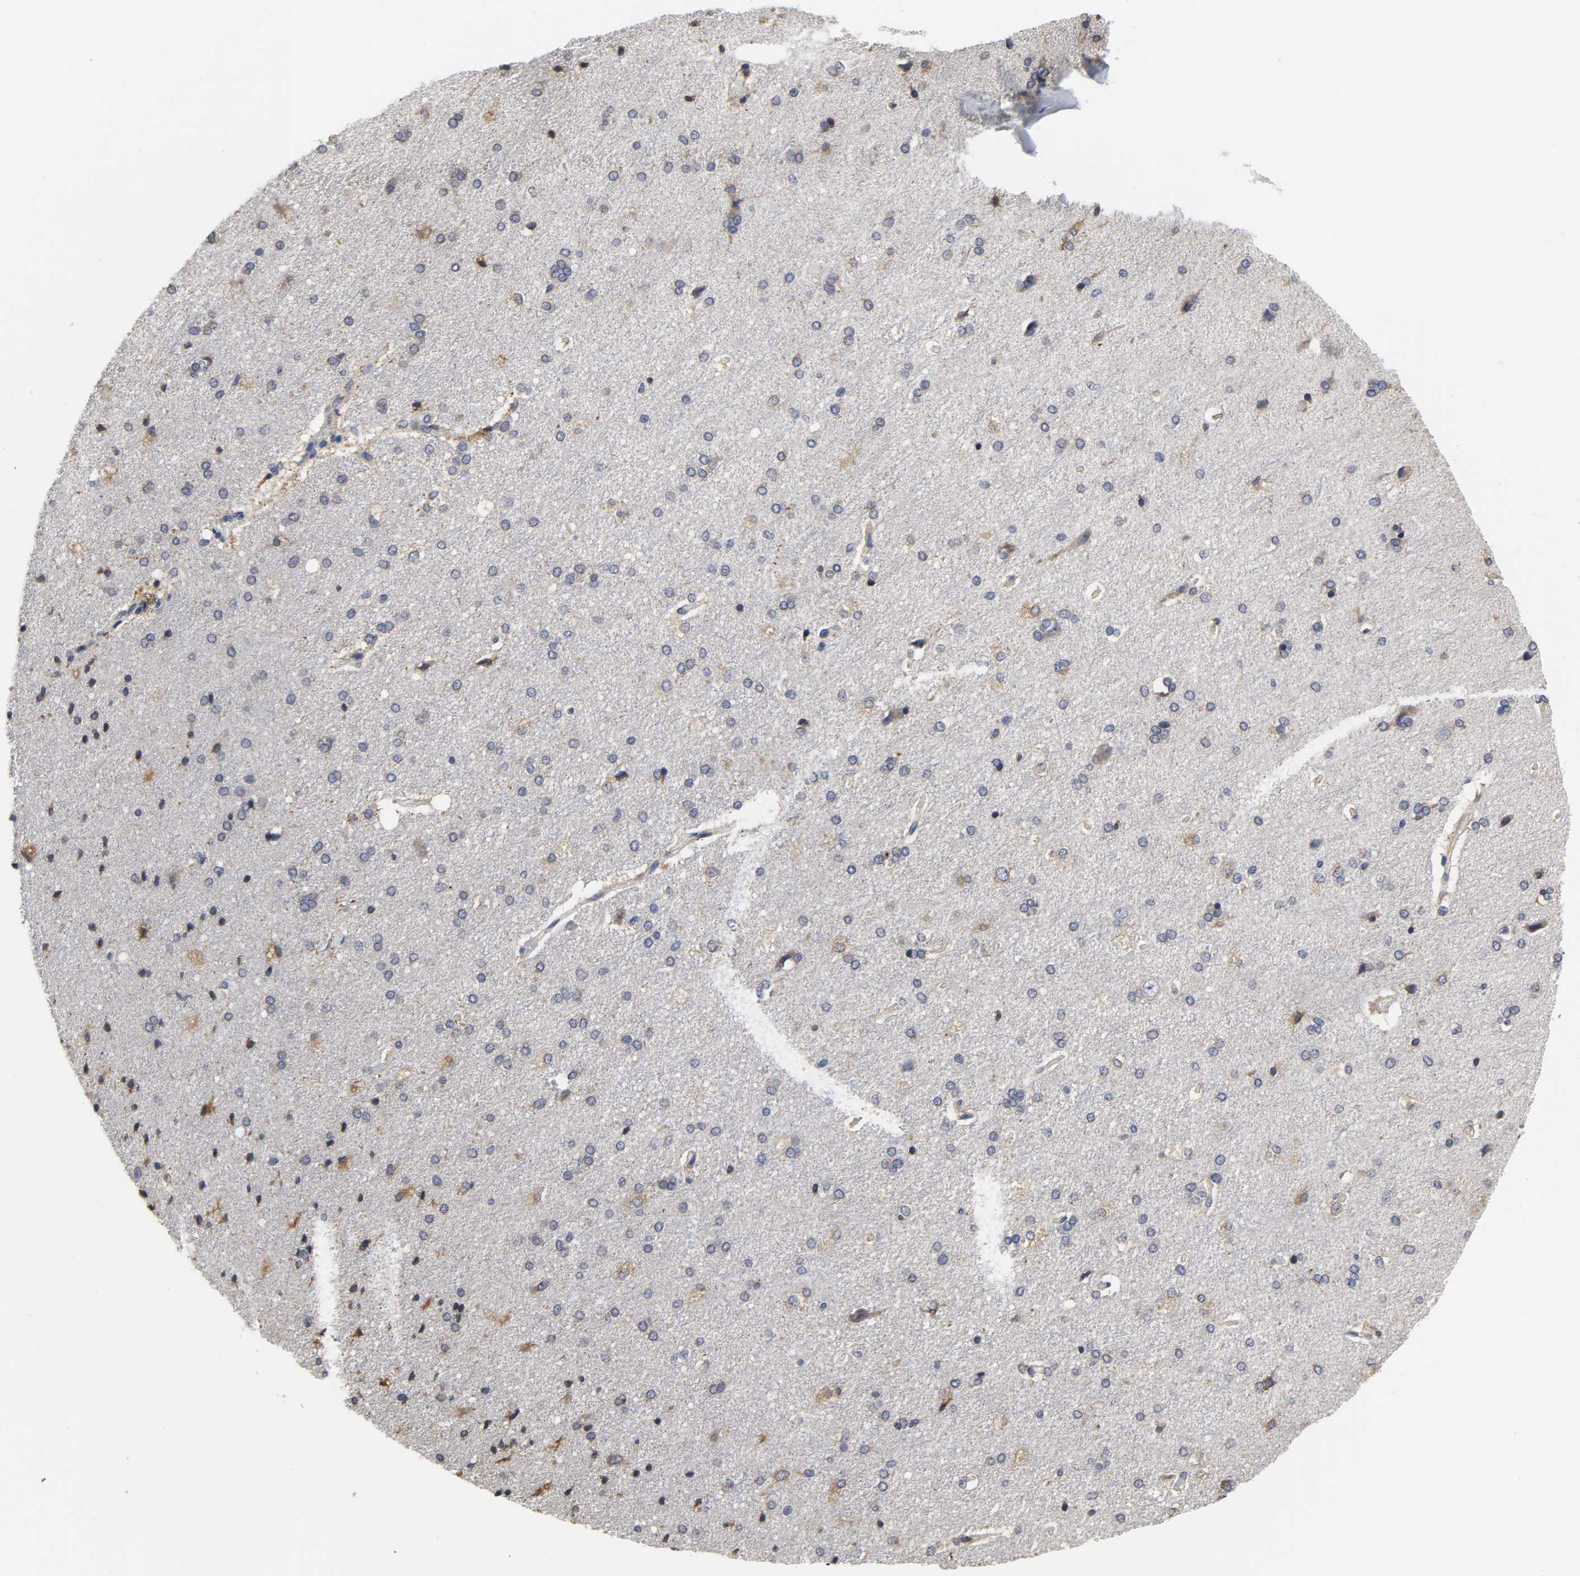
{"staining": {"intensity": "negative", "quantity": "none", "location": "none"}, "tissue": "cerebral cortex", "cell_type": "Endothelial cells", "image_type": "normal", "snomed": [{"axis": "morphology", "description": "Normal tissue, NOS"}, {"axis": "topography", "description": "Cerebral cortex"}], "caption": "The histopathology image exhibits no staining of endothelial cells in benign cerebral cortex. Brightfield microscopy of immunohistochemistry stained with DAB (3,3'-diaminobenzidine) (brown) and hematoxylin (blue), captured at high magnification.", "gene": "HCK", "patient": {"sex": "male", "age": 62}}